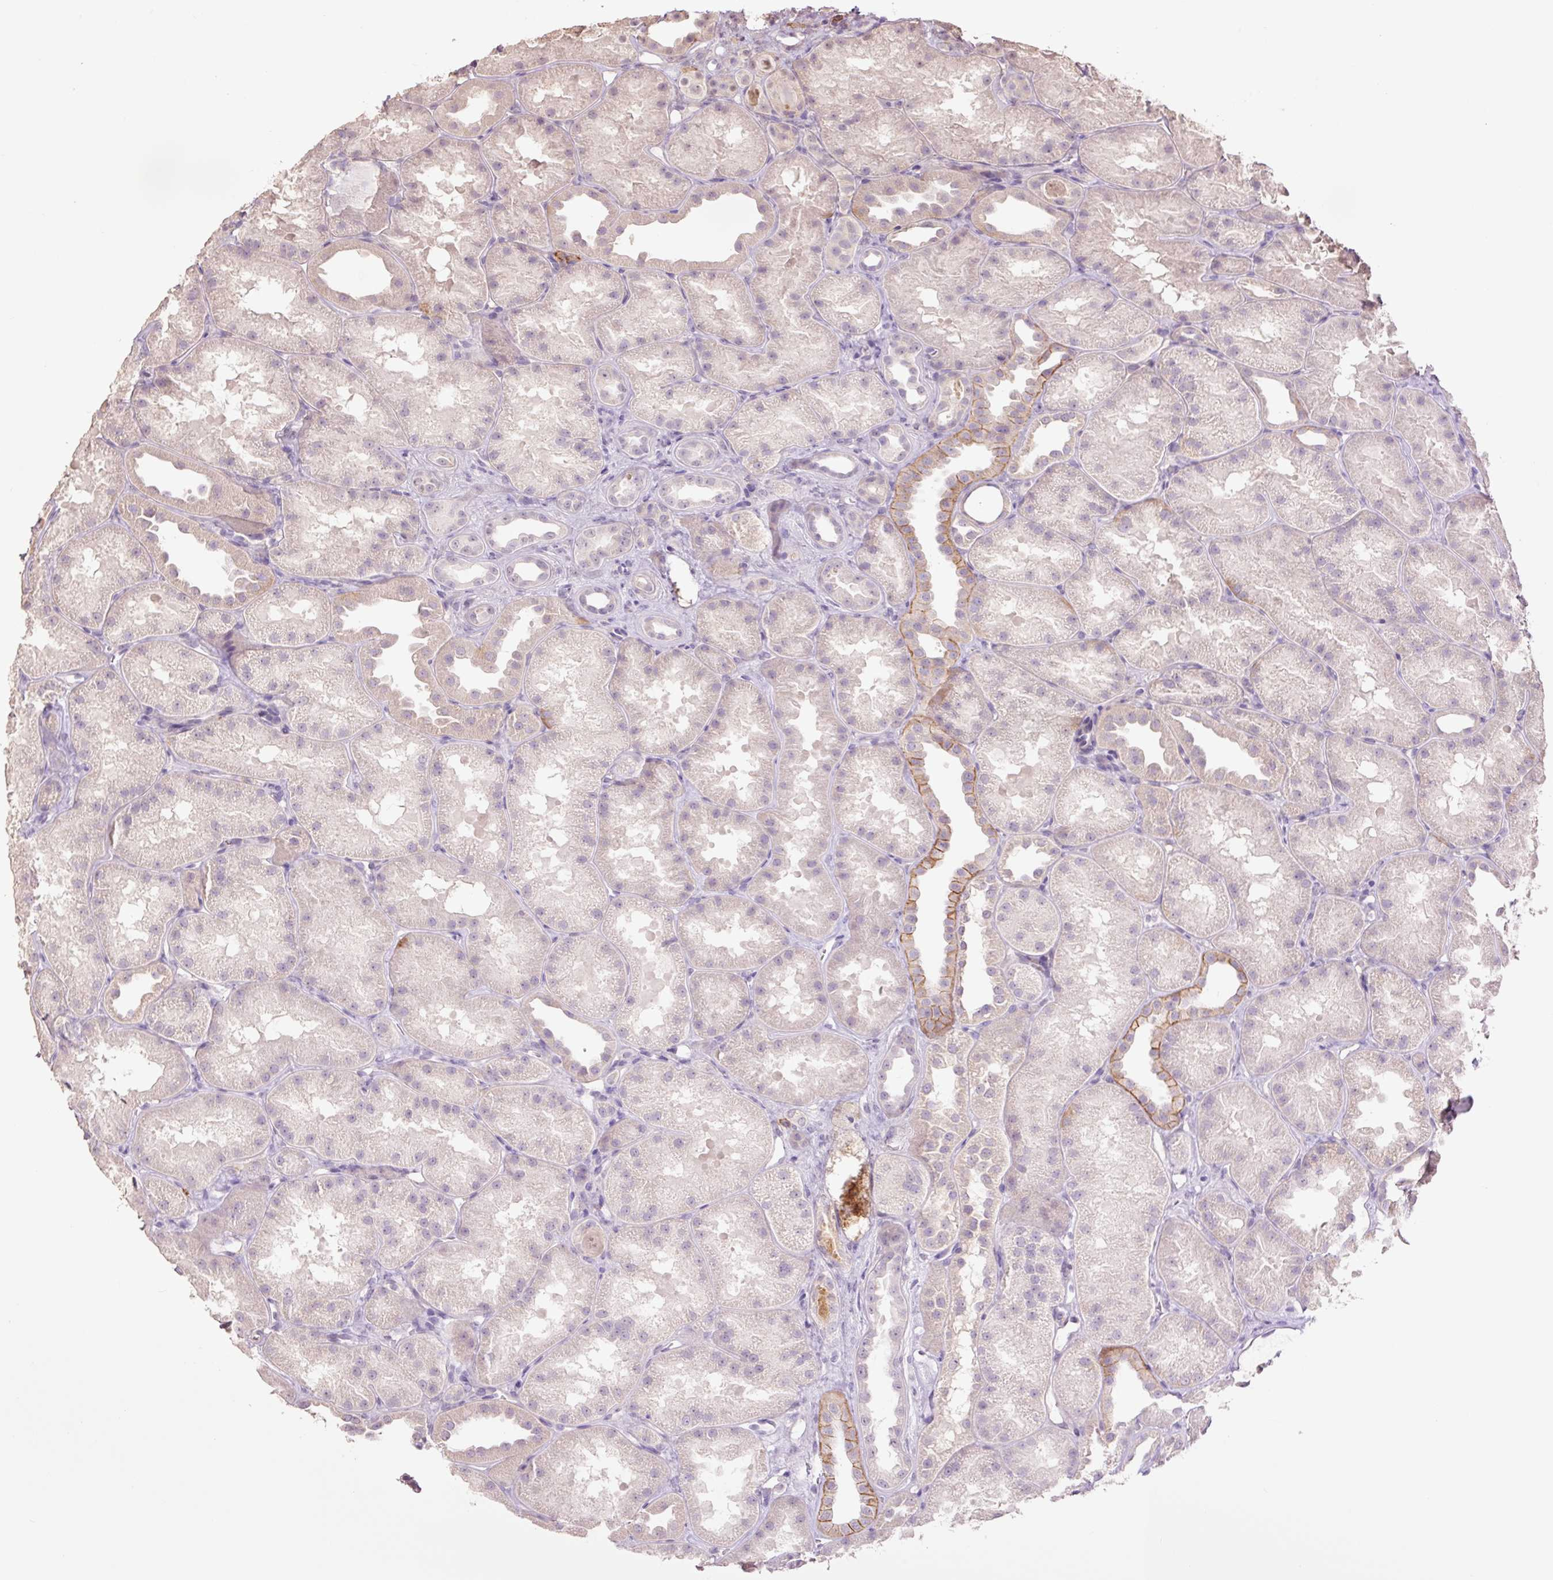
{"staining": {"intensity": "negative", "quantity": "none", "location": "none"}, "tissue": "kidney", "cell_type": "Cells in glomeruli", "image_type": "normal", "snomed": [{"axis": "morphology", "description": "Normal tissue, NOS"}, {"axis": "topography", "description": "Kidney"}], "caption": "This photomicrograph is of unremarkable kidney stained with immunohistochemistry (IHC) to label a protein in brown with the nuclei are counter-stained blue. There is no expression in cells in glomeruli.", "gene": "SLC1A4", "patient": {"sex": "male", "age": 61}}